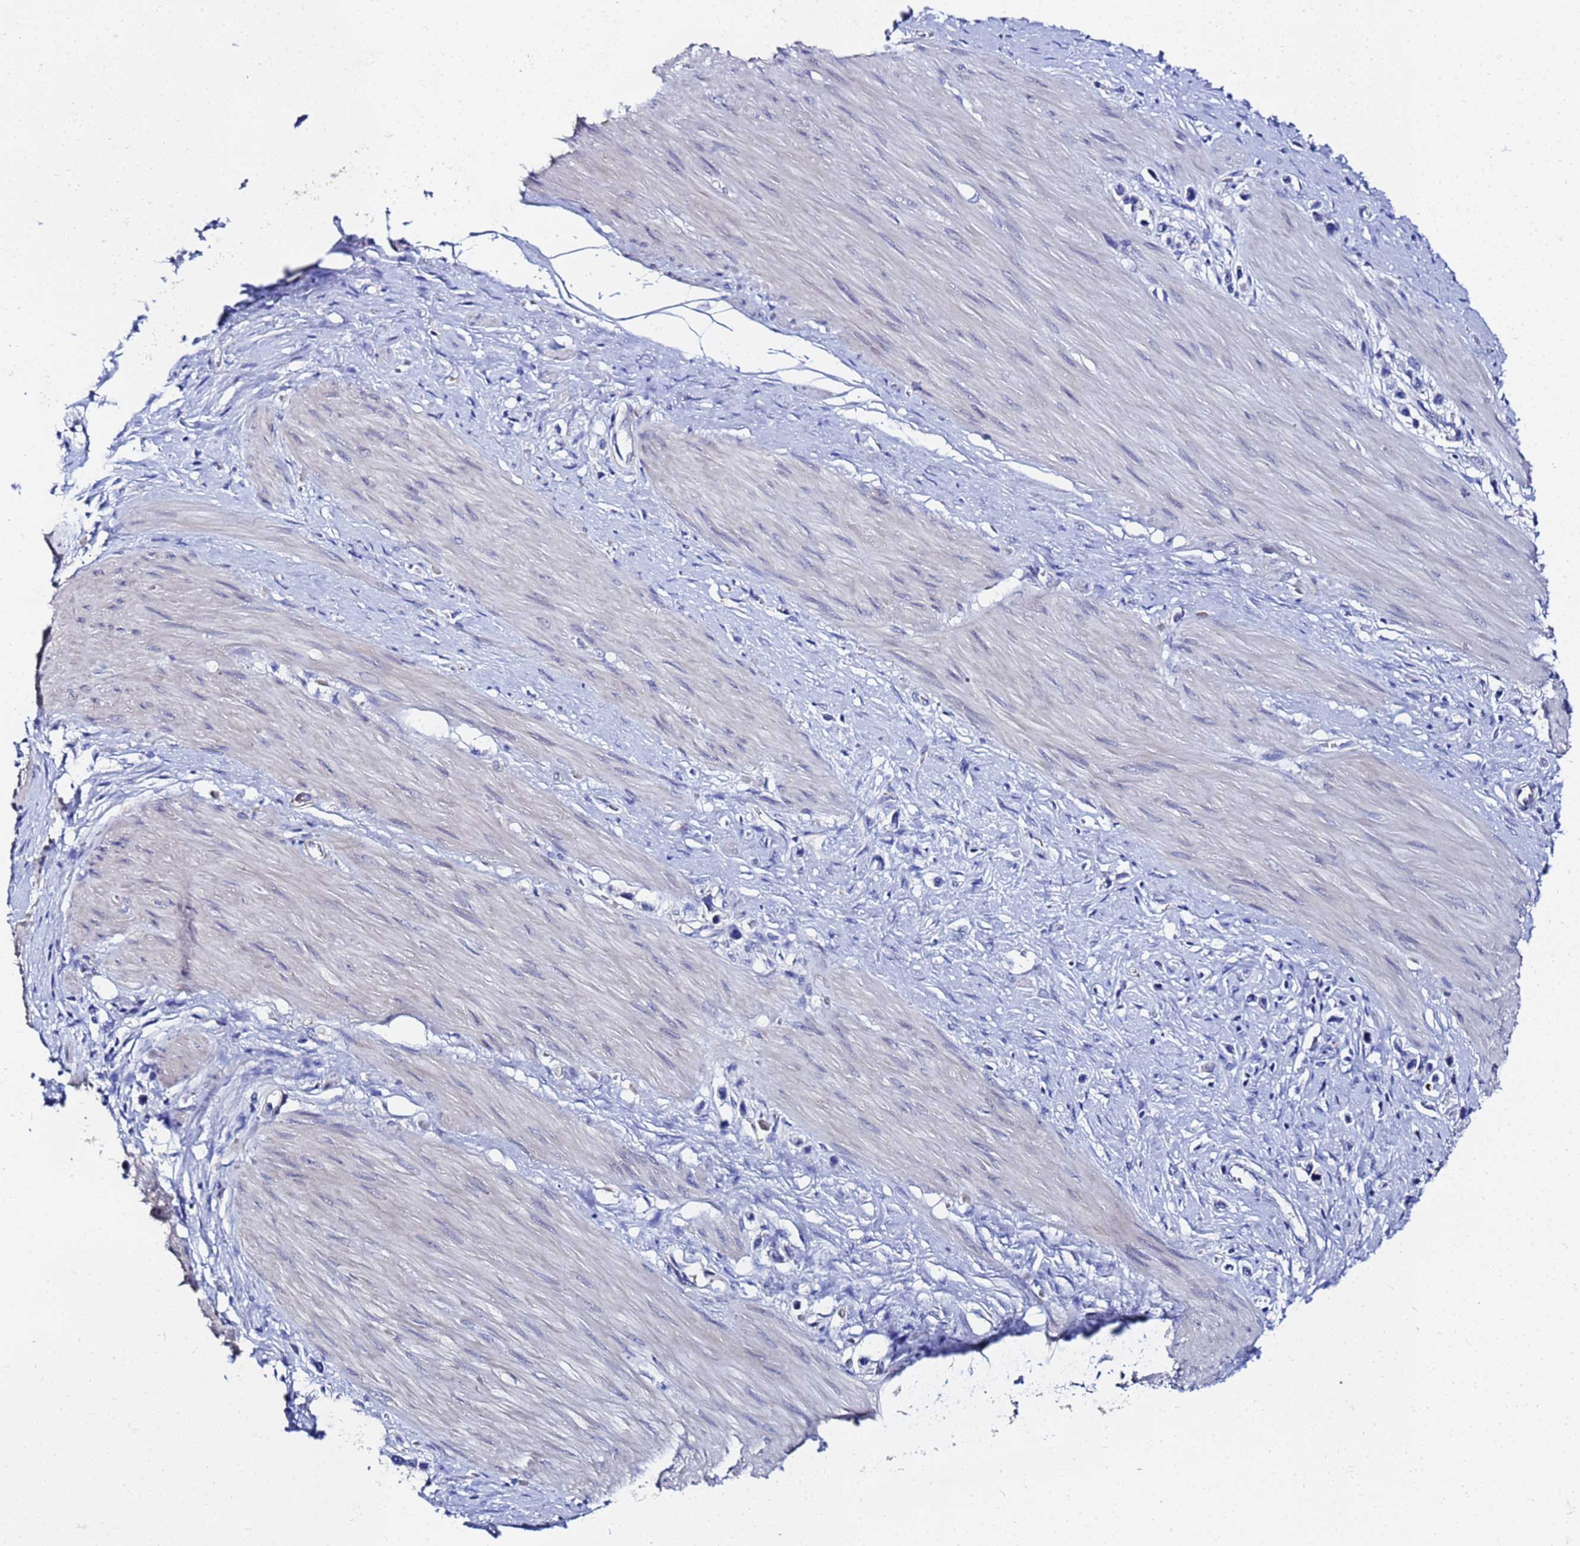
{"staining": {"intensity": "negative", "quantity": "none", "location": "none"}, "tissue": "stomach cancer", "cell_type": "Tumor cells", "image_type": "cancer", "snomed": [{"axis": "morphology", "description": "Adenocarcinoma, NOS"}, {"axis": "topography", "description": "Stomach"}], "caption": "Stomach cancer (adenocarcinoma) stained for a protein using IHC demonstrates no positivity tumor cells.", "gene": "ZNF26", "patient": {"sex": "female", "age": 65}}